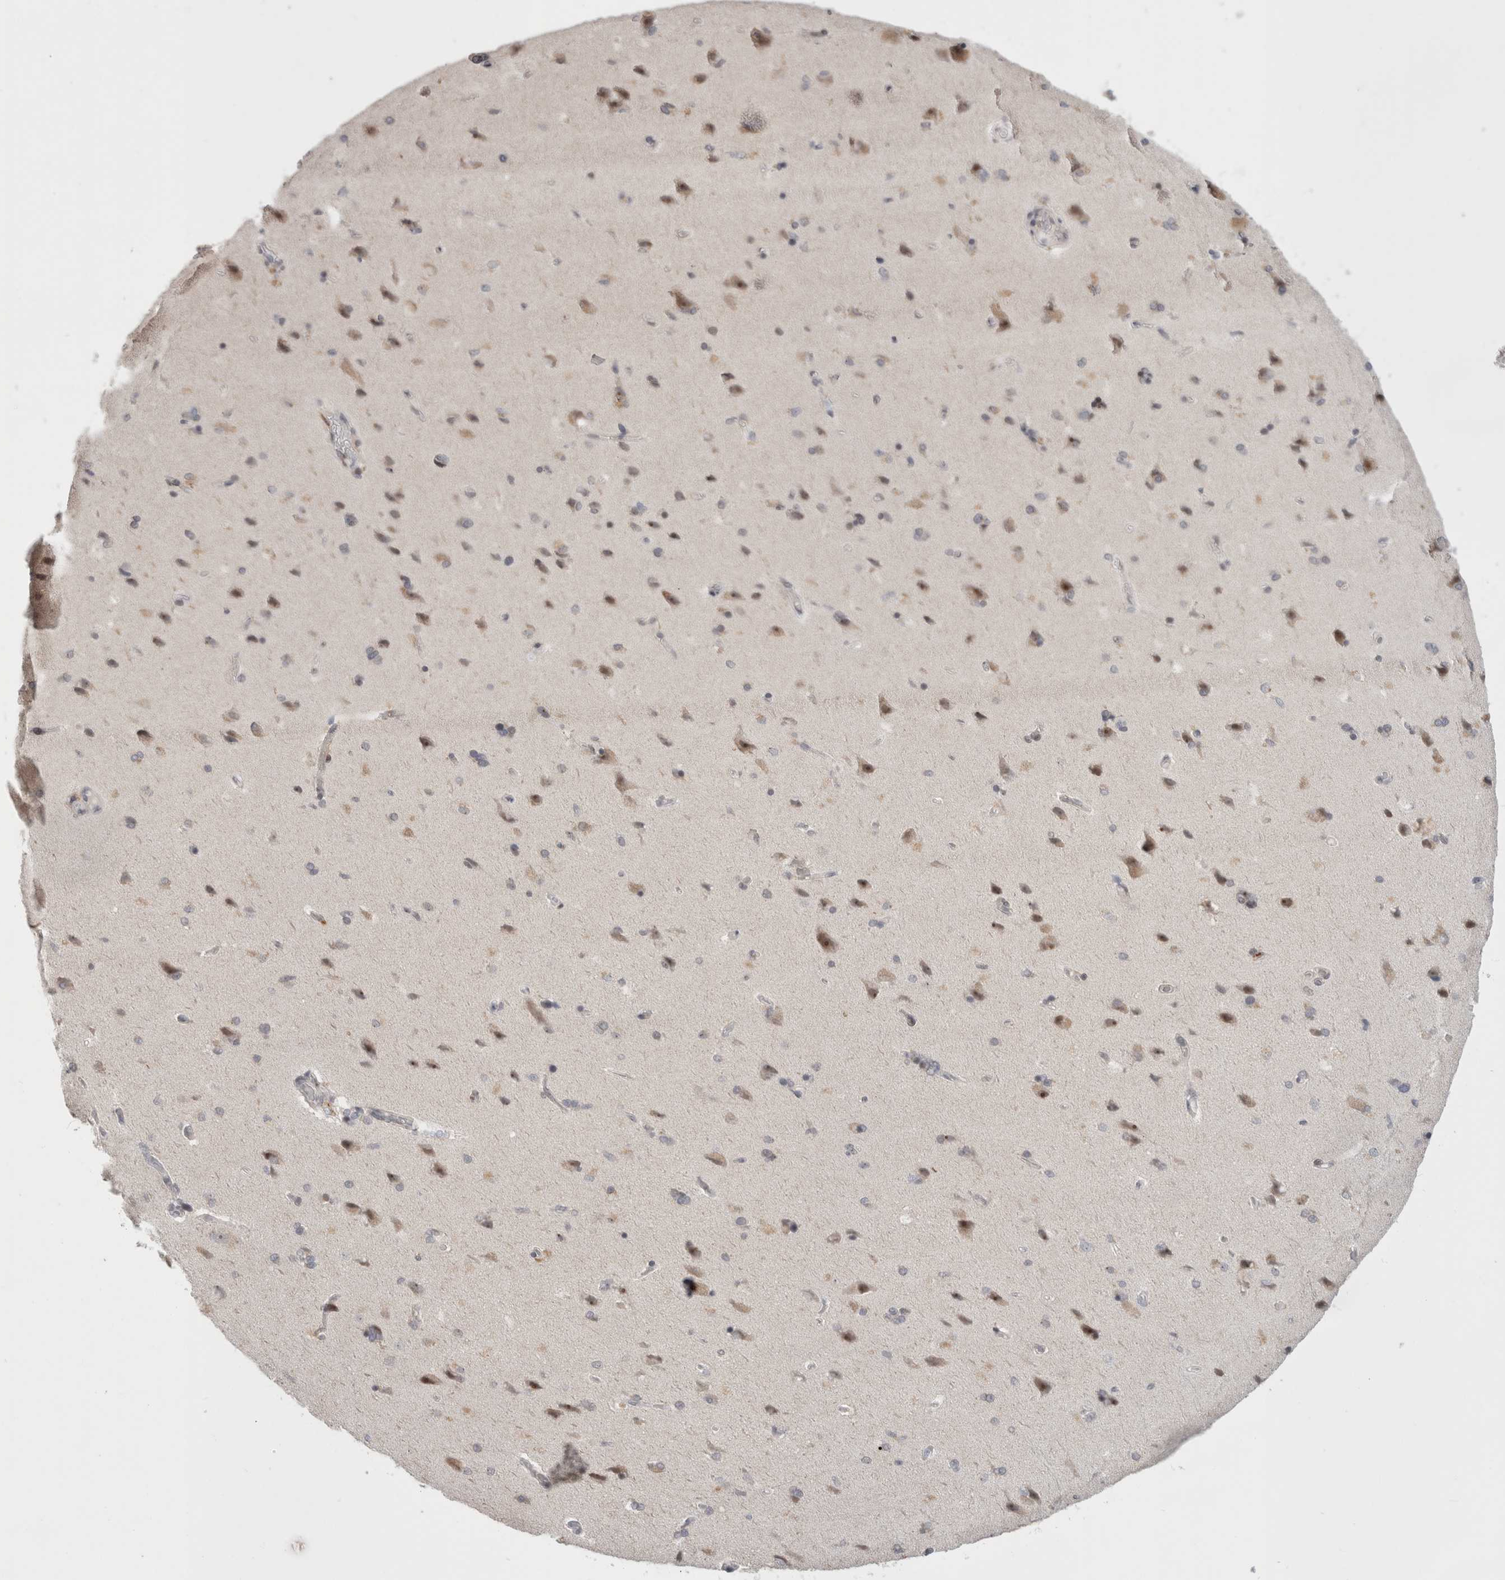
{"staining": {"intensity": "negative", "quantity": "none", "location": "none"}, "tissue": "cerebral cortex", "cell_type": "Endothelial cells", "image_type": "normal", "snomed": [{"axis": "morphology", "description": "Normal tissue, NOS"}, {"axis": "topography", "description": "Cerebral cortex"}], "caption": "Endothelial cells show no significant staining in benign cerebral cortex. (DAB IHC with hematoxylin counter stain).", "gene": "SENP6", "patient": {"sex": "male", "age": 62}}